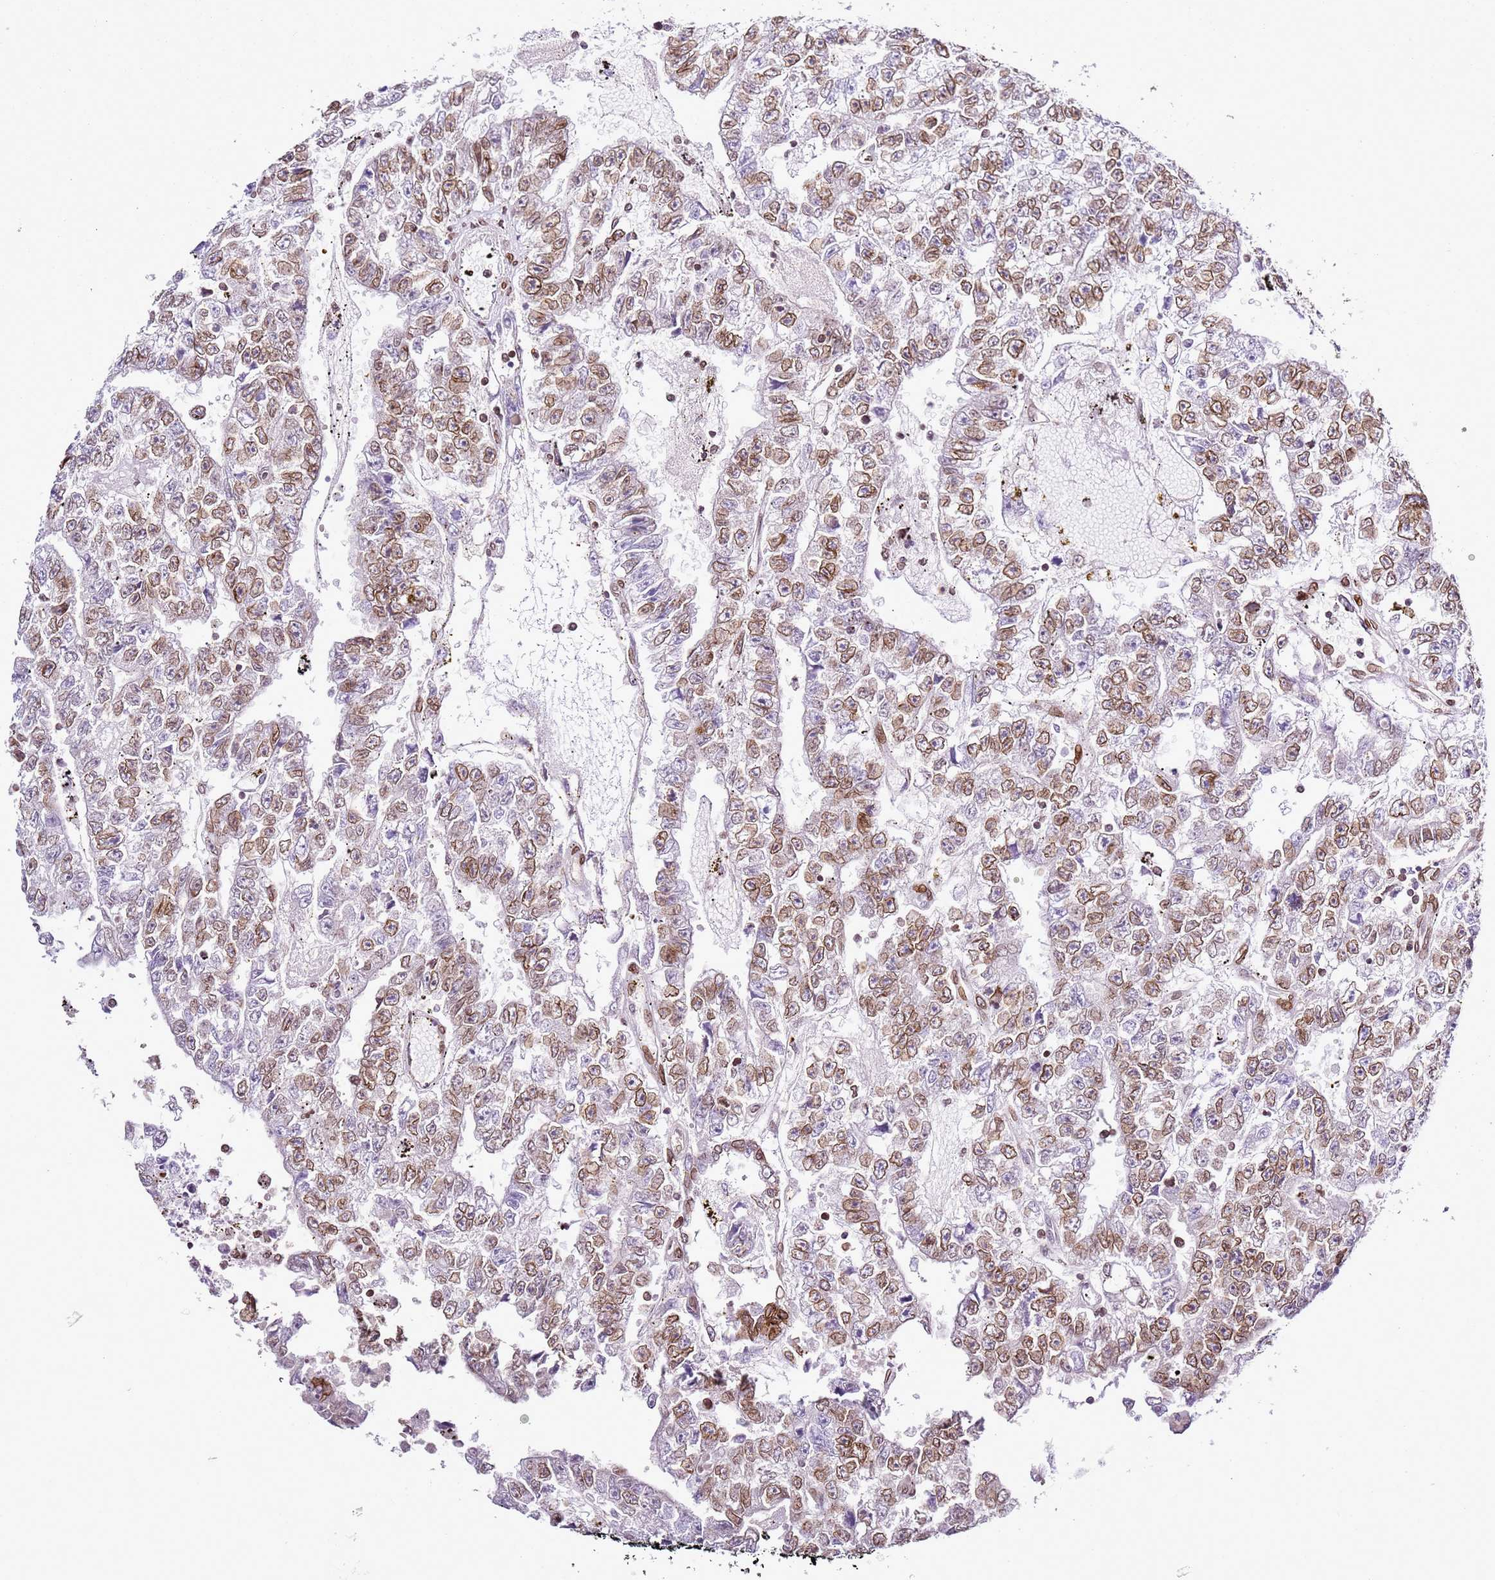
{"staining": {"intensity": "moderate", "quantity": ">75%", "location": "cytoplasmic/membranous,nuclear"}, "tissue": "testis cancer", "cell_type": "Tumor cells", "image_type": "cancer", "snomed": [{"axis": "morphology", "description": "Carcinoma, Embryonal, NOS"}, {"axis": "topography", "description": "Testis"}], "caption": "Testis embryonal carcinoma stained for a protein (brown) exhibits moderate cytoplasmic/membranous and nuclear positive expression in about >75% of tumor cells.", "gene": "POU6F1", "patient": {"sex": "male", "age": 25}}